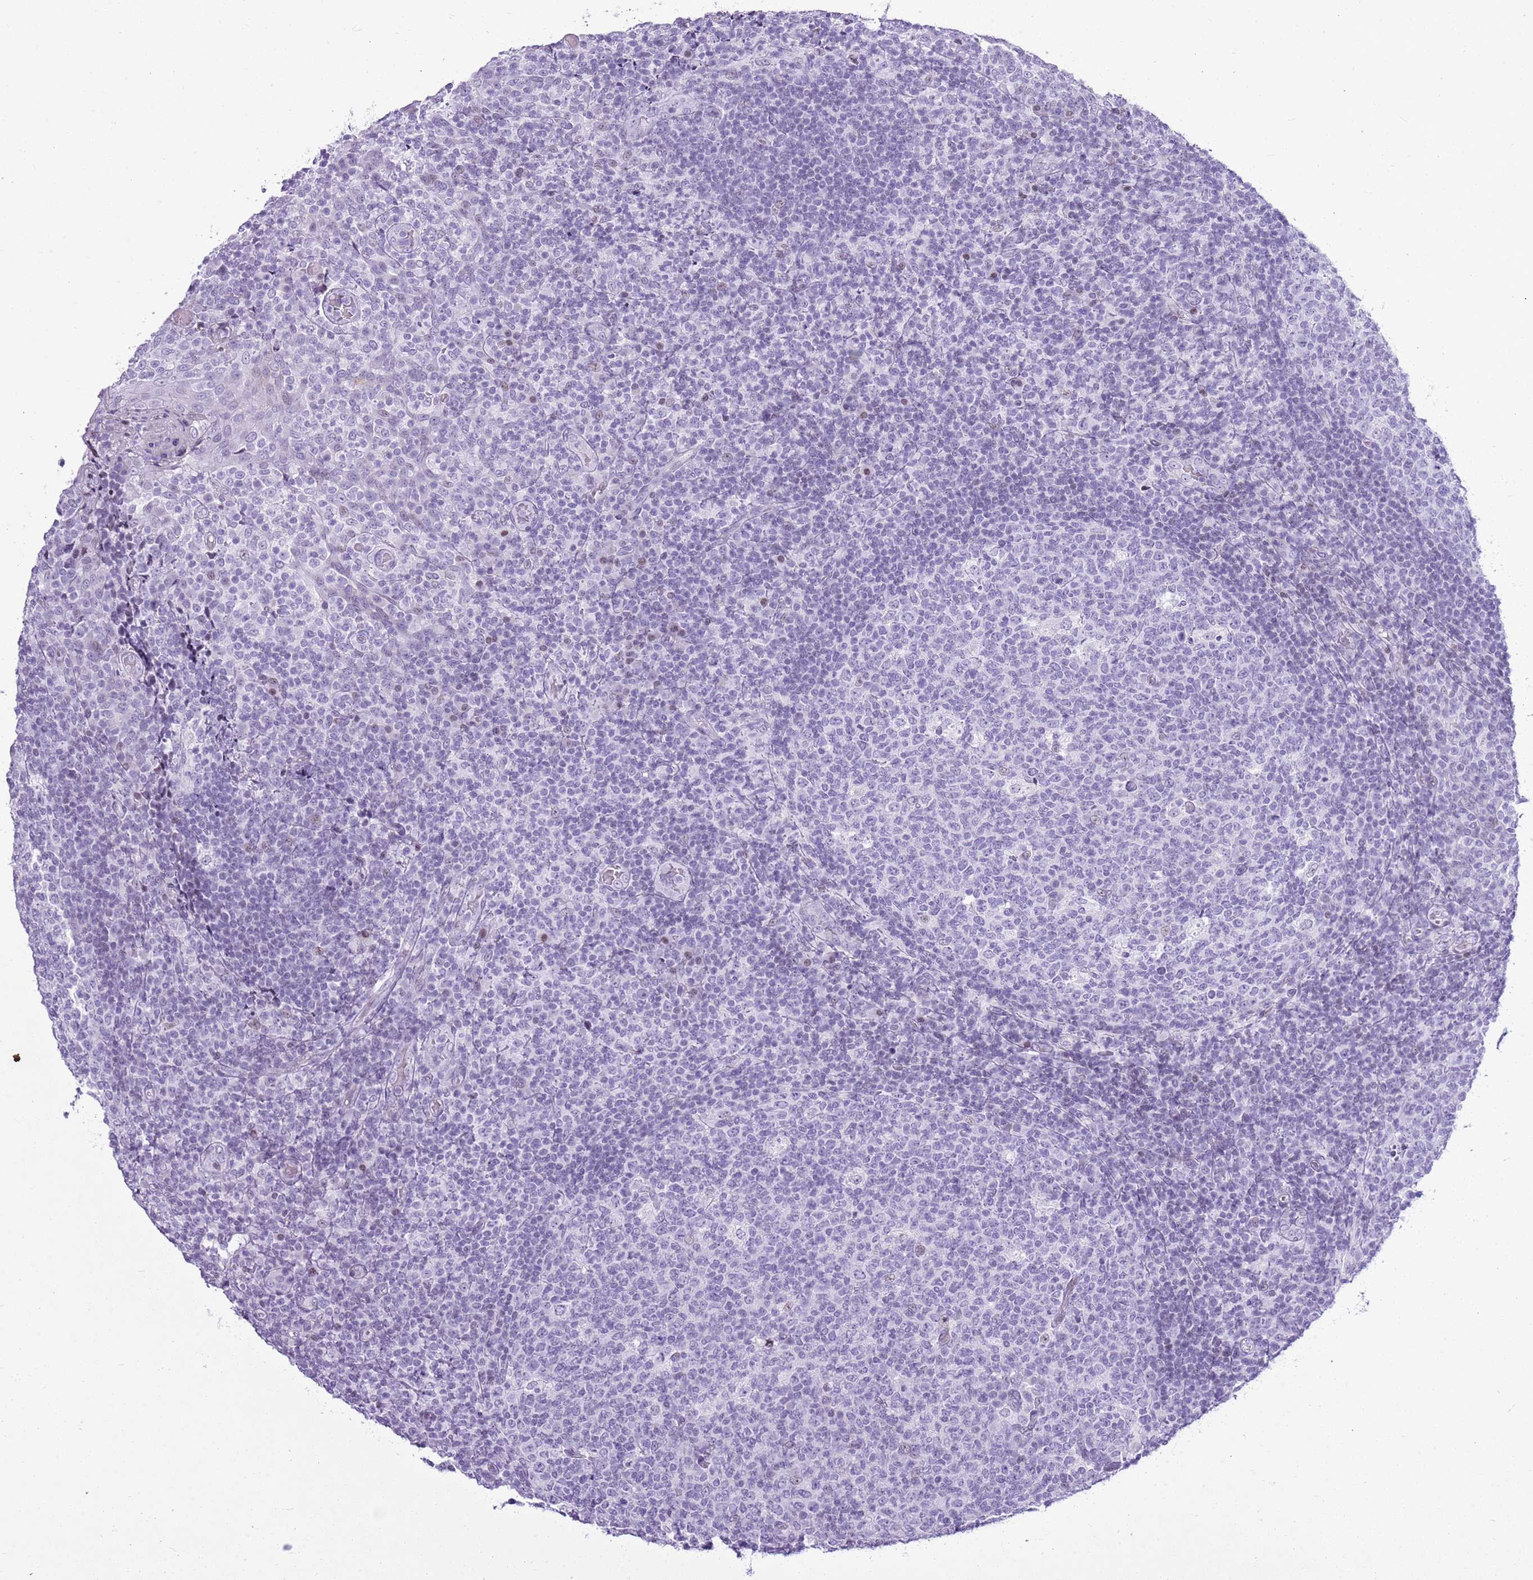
{"staining": {"intensity": "negative", "quantity": "none", "location": "none"}, "tissue": "tonsil", "cell_type": "Germinal center cells", "image_type": "normal", "snomed": [{"axis": "morphology", "description": "Normal tissue, NOS"}, {"axis": "topography", "description": "Tonsil"}], "caption": "Immunohistochemistry (IHC) micrograph of benign tonsil: human tonsil stained with DAB (3,3'-diaminobenzidine) exhibits no significant protein positivity in germinal center cells.", "gene": "ASIP", "patient": {"sex": "female", "age": 19}}